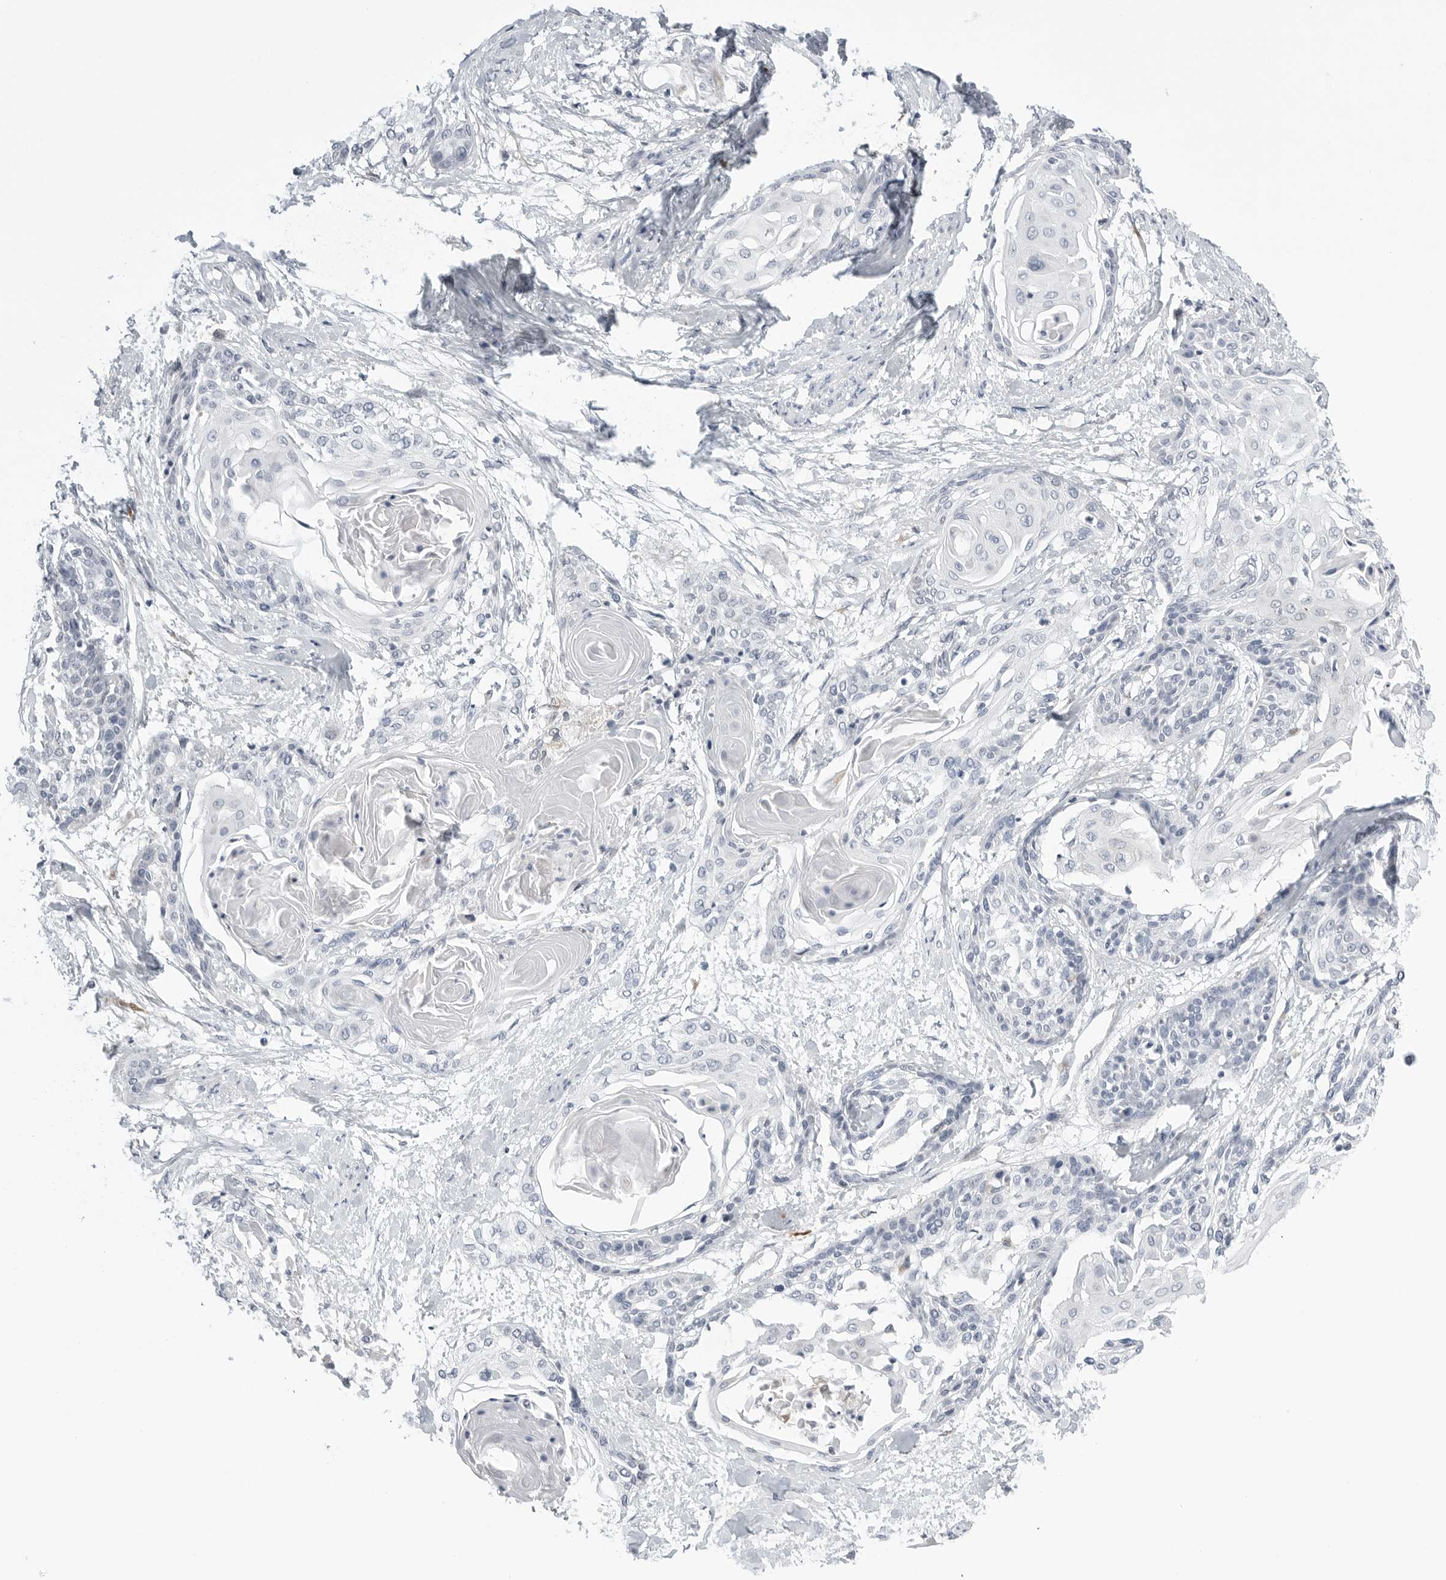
{"staining": {"intensity": "negative", "quantity": "none", "location": "none"}, "tissue": "cervical cancer", "cell_type": "Tumor cells", "image_type": "cancer", "snomed": [{"axis": "morphology", "description": "Squamous cell carcinoma, NOS"}, {"axis": "topography", "description": "Cervix"}], "caption": "Human cervical cancer stained for a protein using immunohistochemistry (IHC) demonstrates no expression in tumor cells.", "gene": "RPN1", "patient": {"sex": "female", "age": 57}}